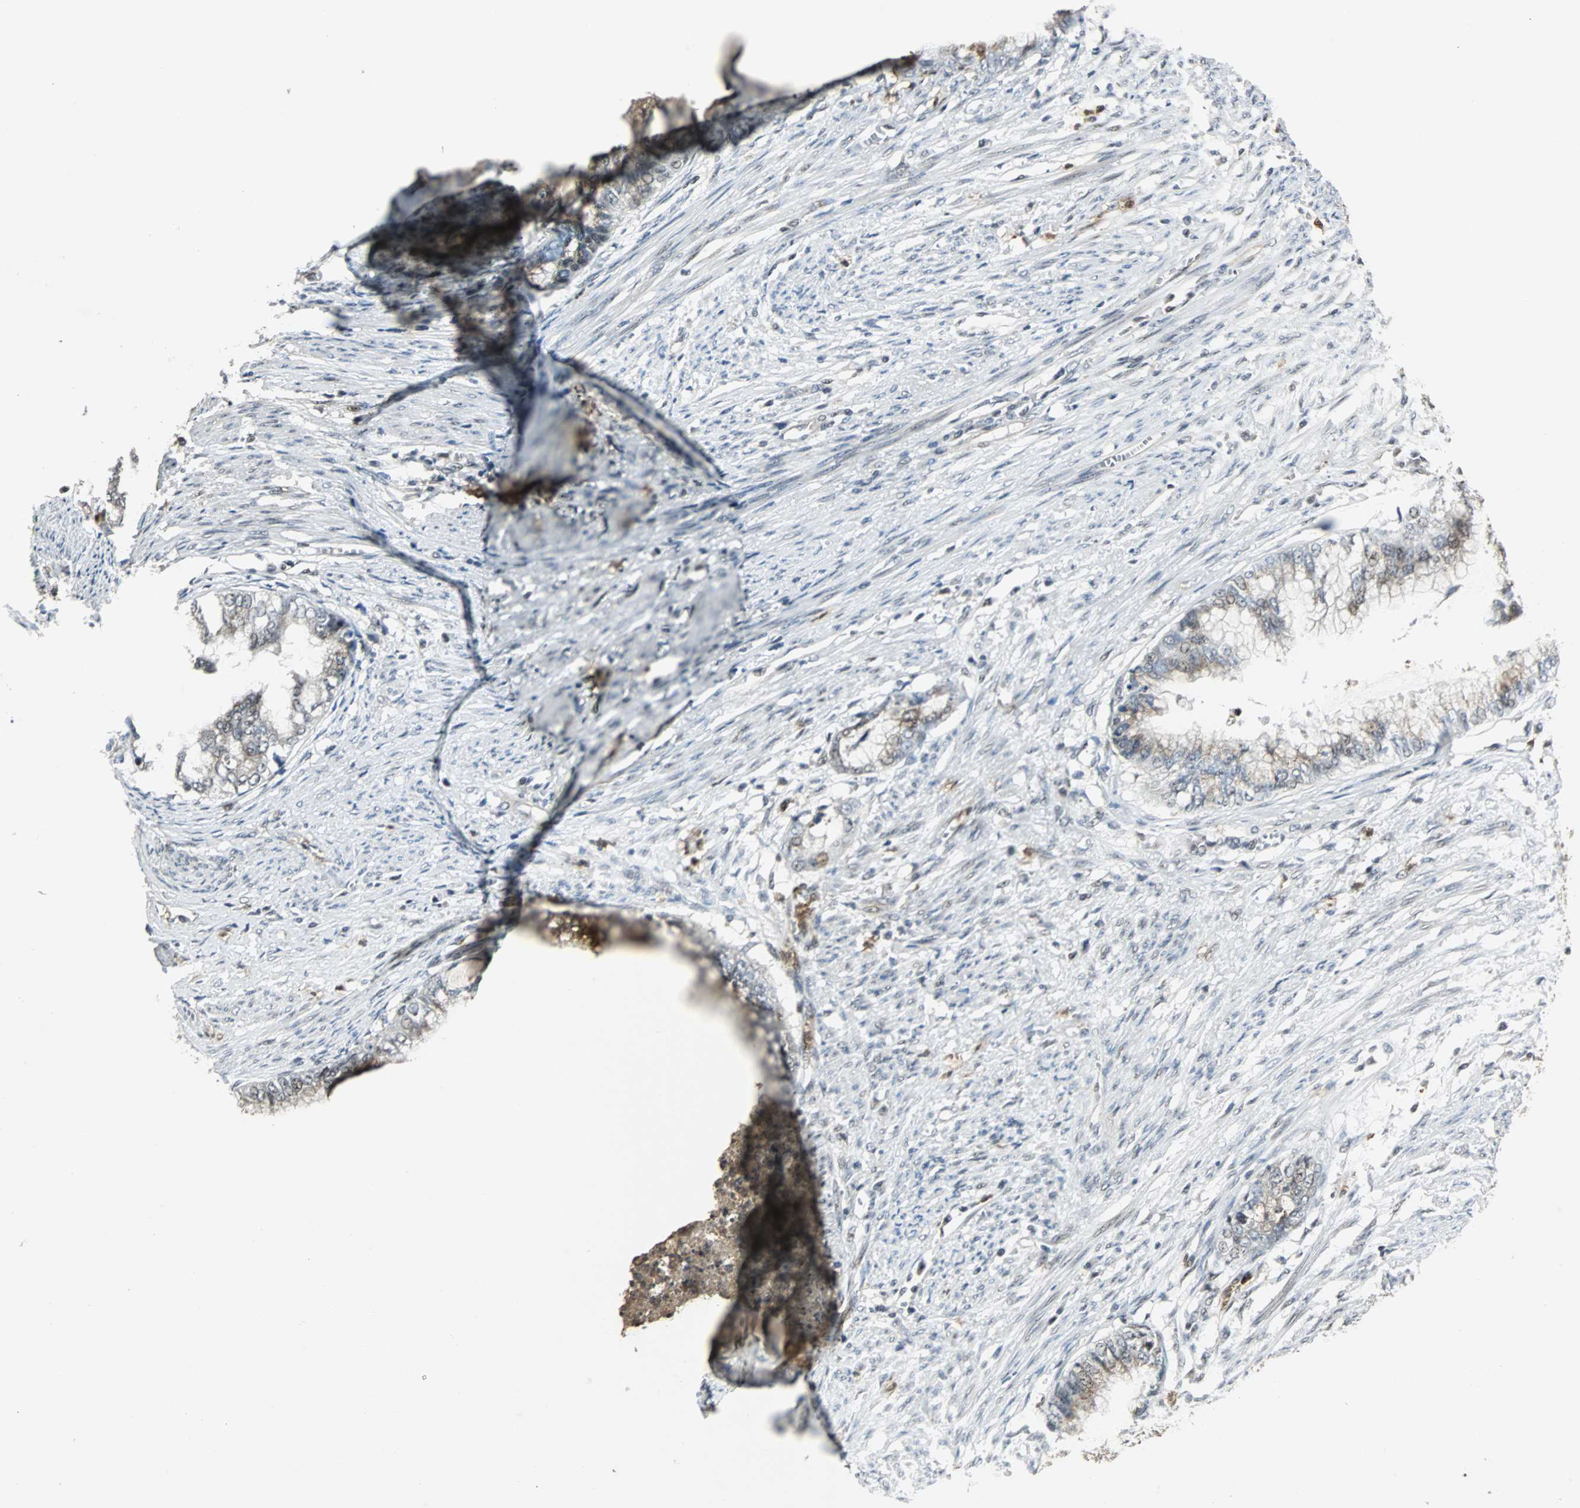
{"staining": {"intensity": "weak", "quantity": "<25%", "location": "cytoplasmic/membranous,nuclear"}, "tissue": "endometrial cancer", "cell_type": "Tumor cells", "image_type": "cancer", "snomed": [{"axis": "morphology", "description": "Adenocarcinoma, NOS"}, {"axis": "topography", "description": "Endometrium"}], "caption": "This is an IHC micrograph of adenocarcinoma (endometrial). There is no positivity in tumor cells.", "gene": "MED4", "patient": {"sex": "female", "age": 79}}